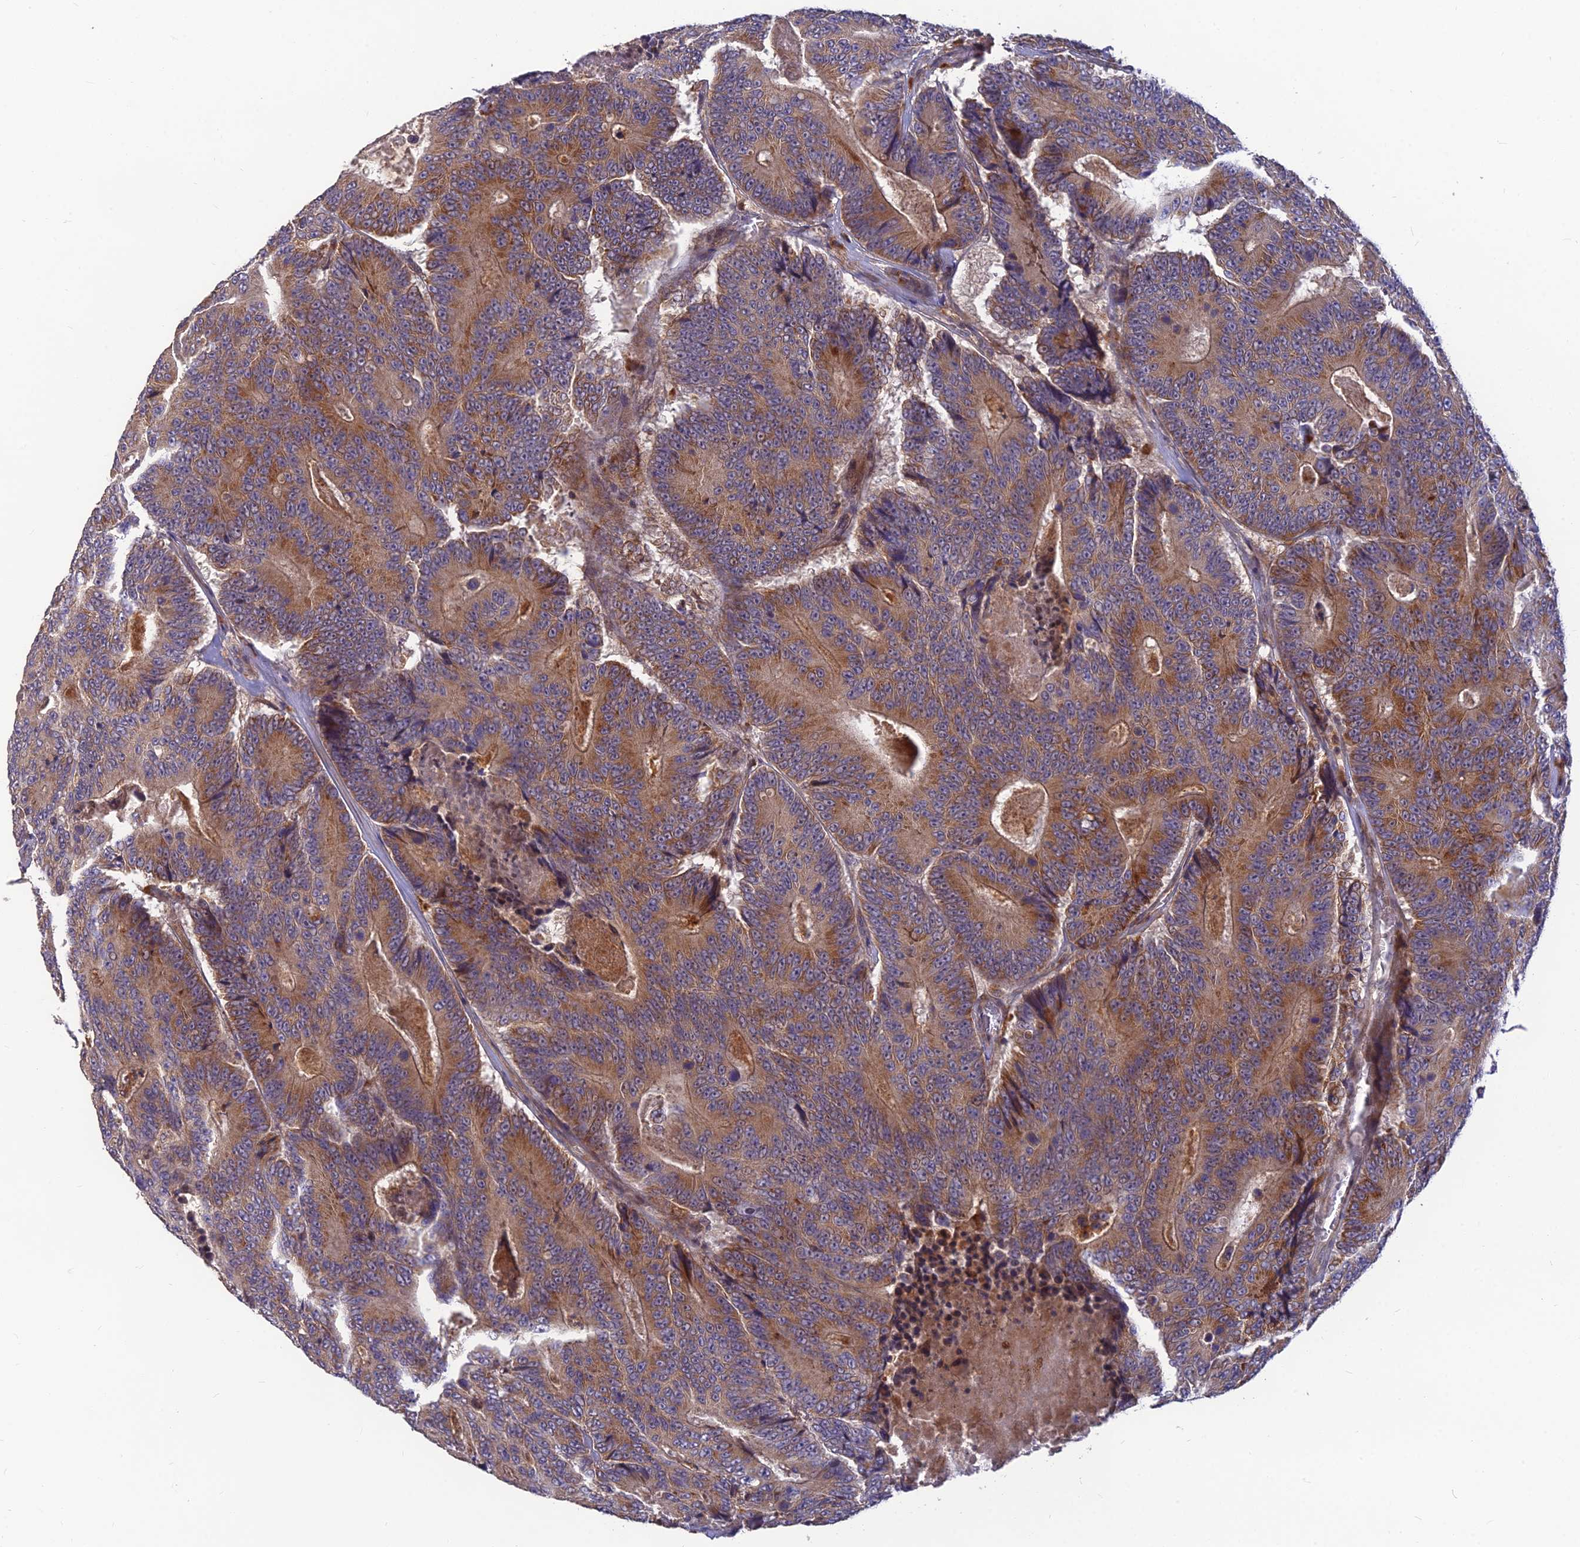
{"staining": {"intensity": "moderate", "quantity": ">75%", "location": "cytoplasmic/membranous"}, "tissue": "colorectal cancer", "cell_type": "Tumor cells", "image_type": "cancer", "snomed": [{"axis": "morphology", "description": "Adenocarcinoma, NOS"}, {"axis": "topography", "description": "Colon"}], "caption": "This photomicrograph exhibits colorectal adenocarcinoma stained with IHC to label a protein in brown. The cytoplasmic/membranous of tumor cells show moderate positivity for the protein. Nuclei are counter-stained blue.", "gene": "FAM151B", "patient": {"sex": "male", "age": 83}}